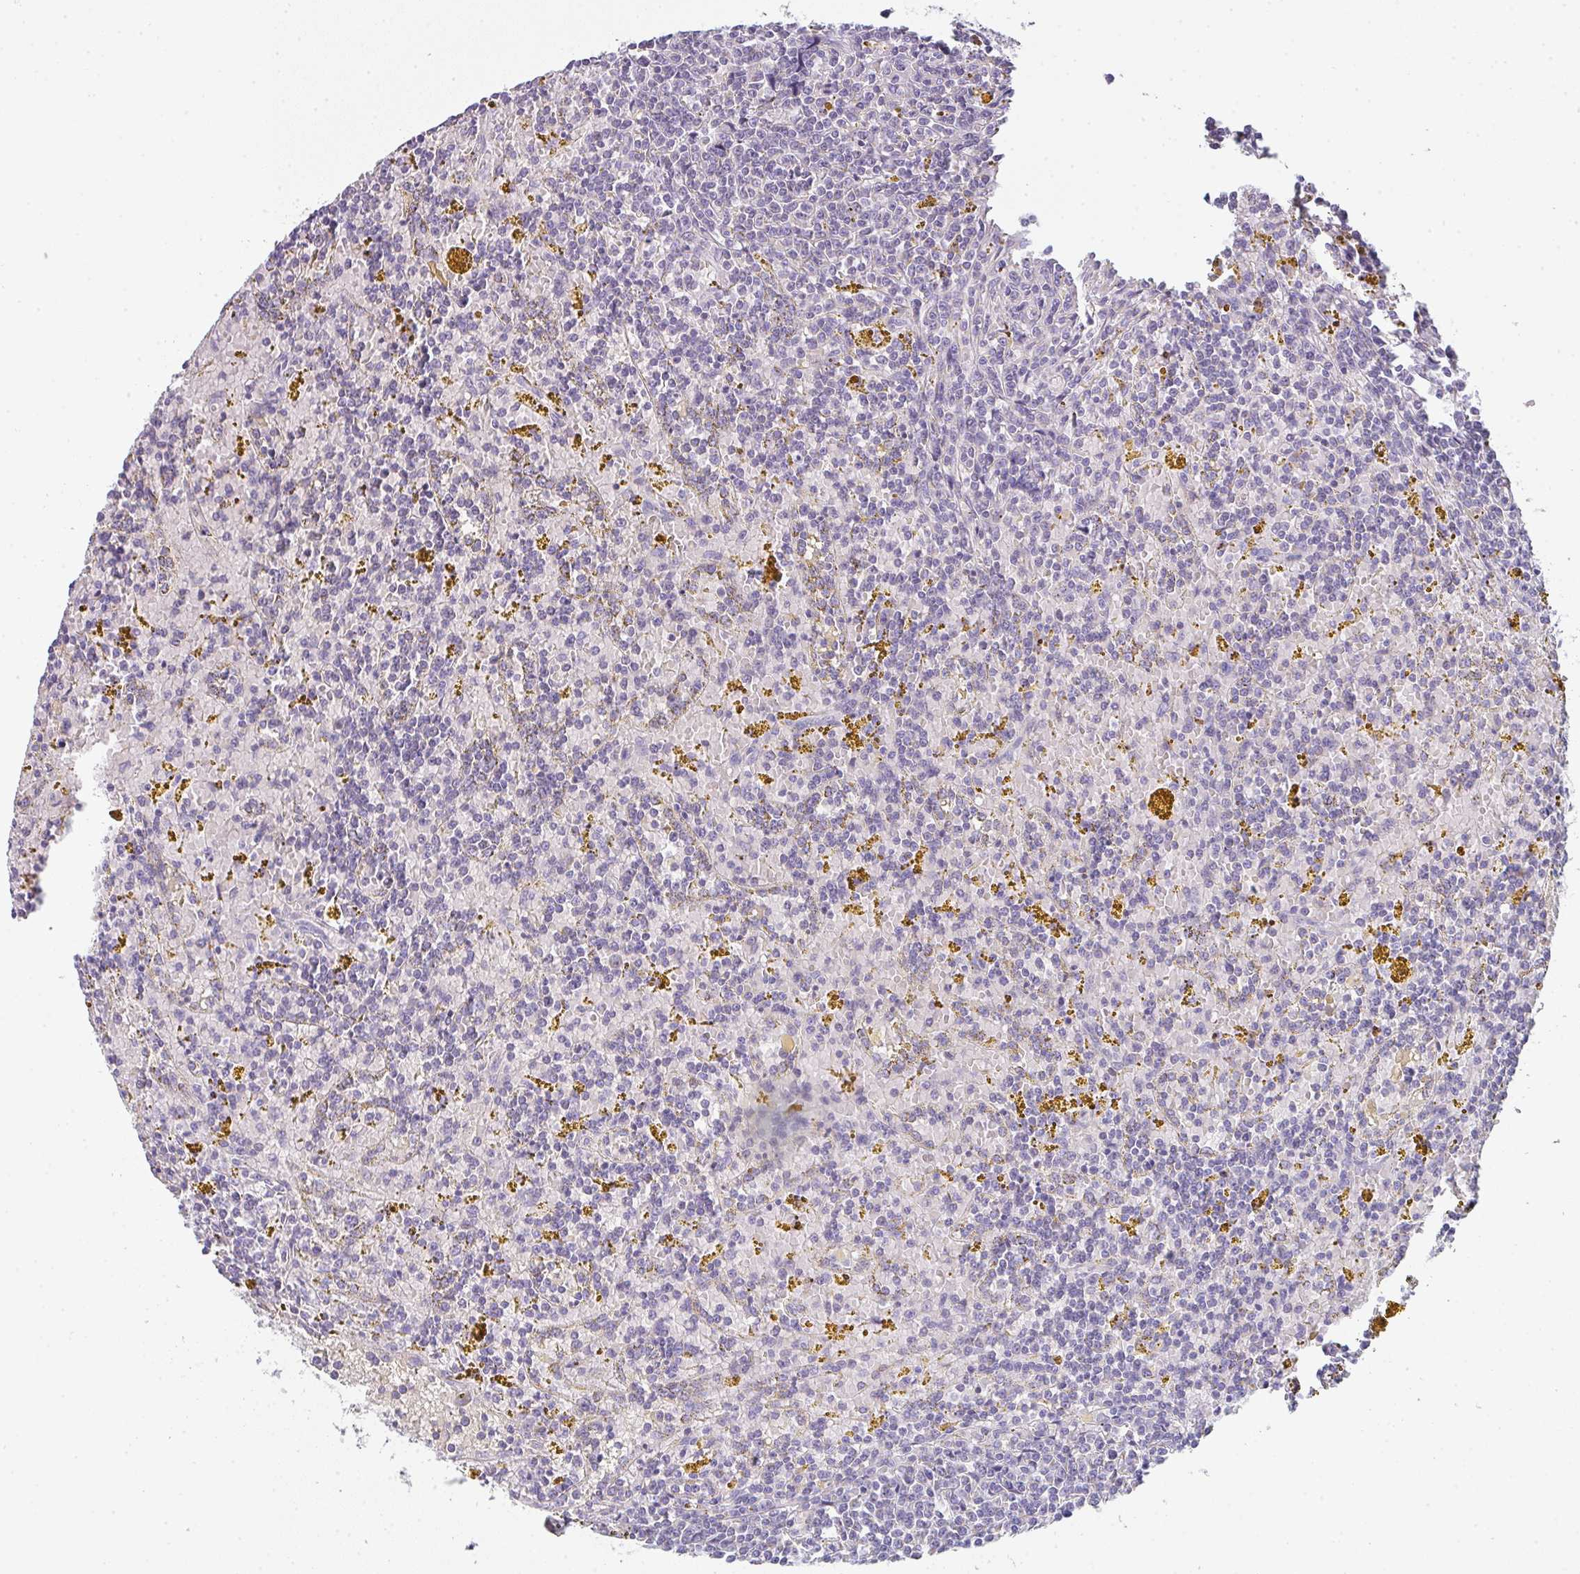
{"staining": {"intensity": "negative", "quantity": "none", "location": "none"}, "tissue": "lymphoma", "cell_type": "Tumor cells", "image_type": "cancer", "snomed": [{"axis": "morphology", "description": "Malignant lymphoma, non-Hodgkin's type, Low grade"}, {"axis": "topography", "description": "Spleen"}, {"axis": "topography", "description": "Lymph node"}], "caption": "This photomicrograph is of low-grade malignant lymphoma, non-Hodgkin's type stained with IHC to label a protein in brown with the nuclei are counter-stained blue. There is no staining in tumor cells.", "gene": "CACNA1S", "patient": {"sex": "female", "age": 66}}